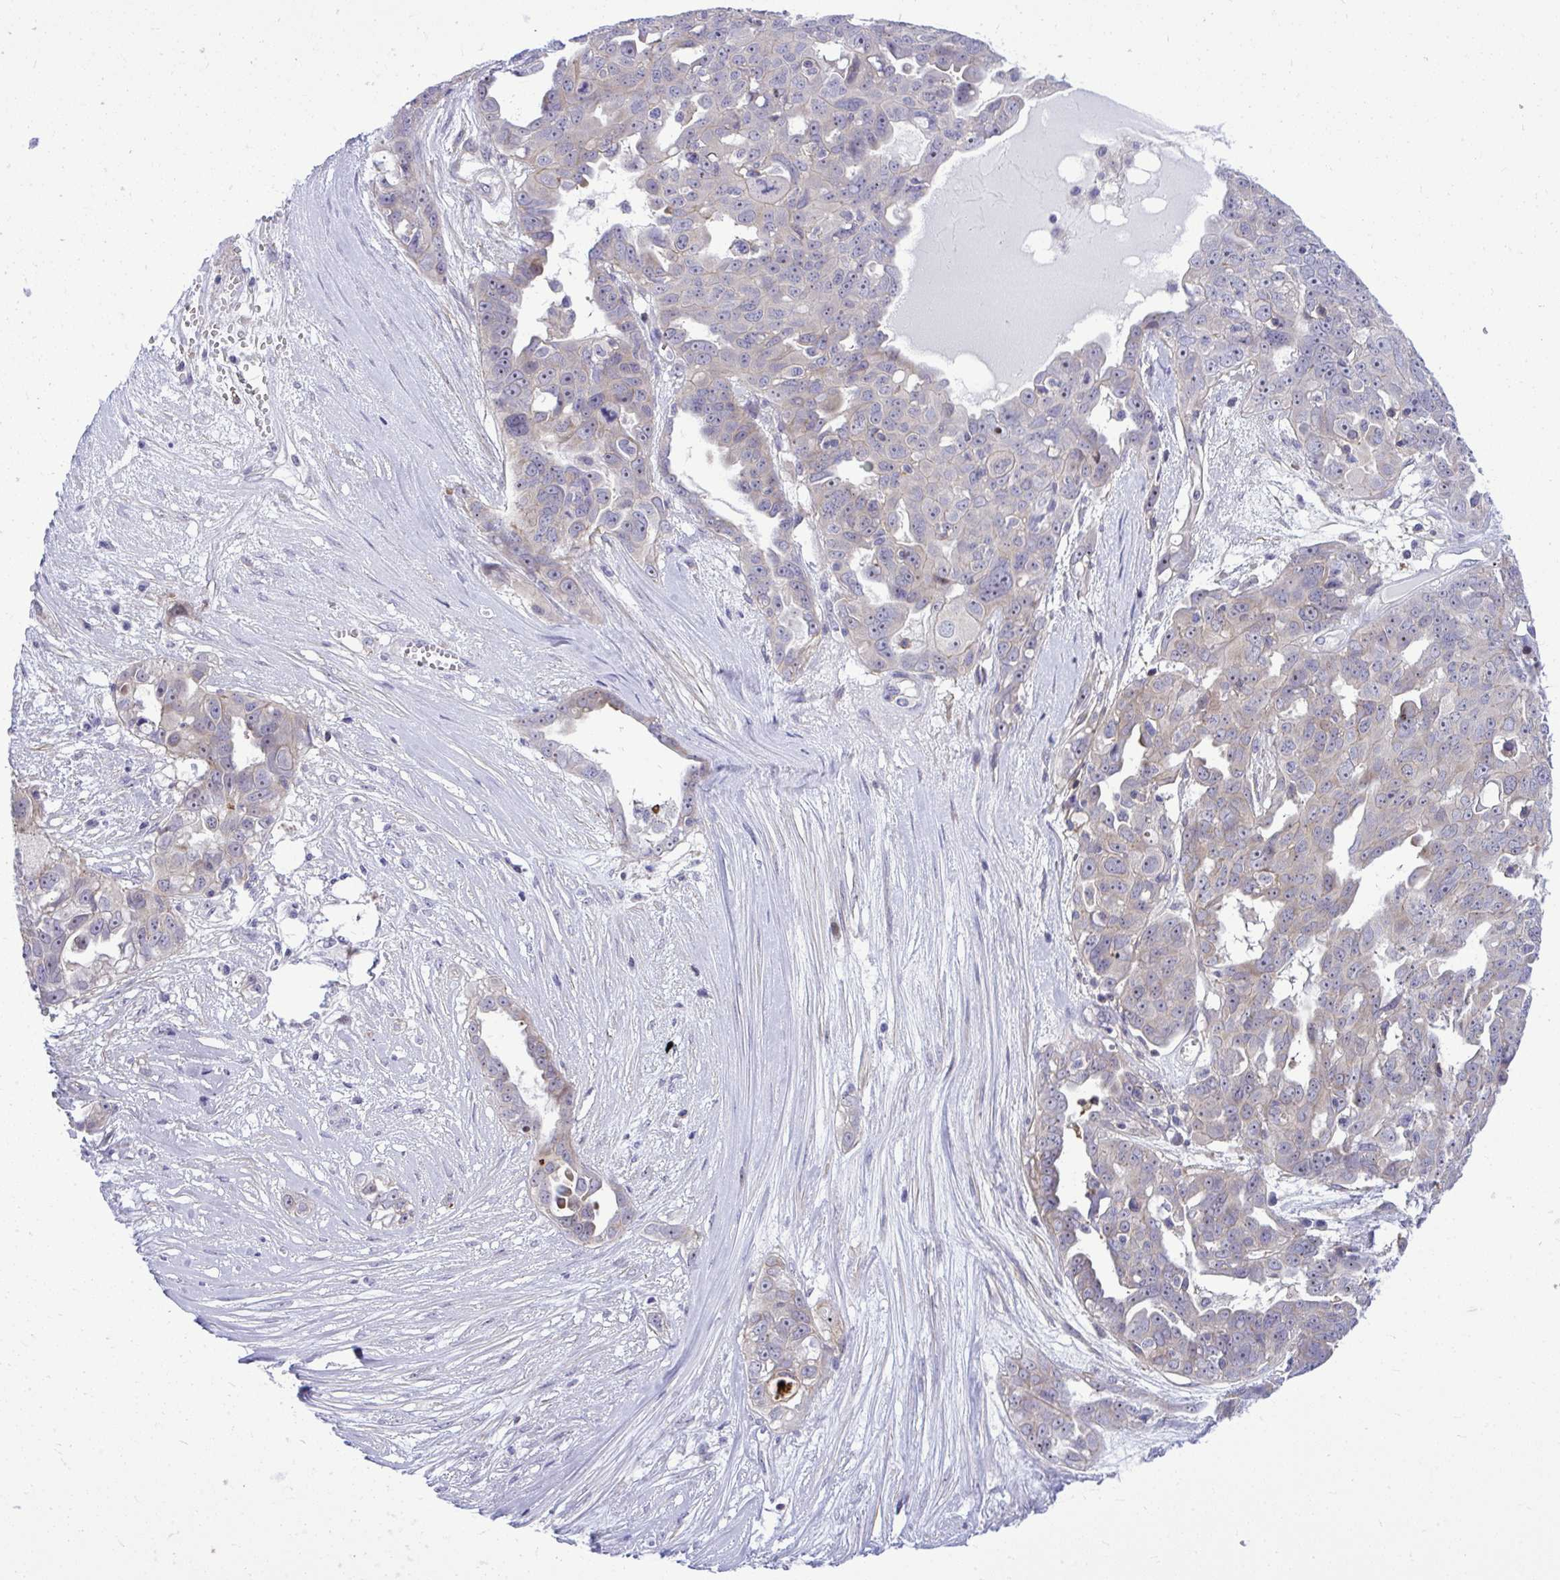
{"staining": {"intensity": "weak", "quantity": "<25%", "location": "cytoplasmic/membranous"}, "tissue": "ovarian cancer", "cell_type": "Tumor cells", "image_type": "cancer", "snomed": [{"axis": "morphology", "description": "Carcinoma, endometroid"}, {"axis": "topography", "description": "Ovary"}], "caption": "Immunohistochemical staining of human ovarian cancer (endometroid carcinoma) shows no significant expression in tumor cells.", "gene": "GRK4", "patient": {"sex": "female", "age": 70}}